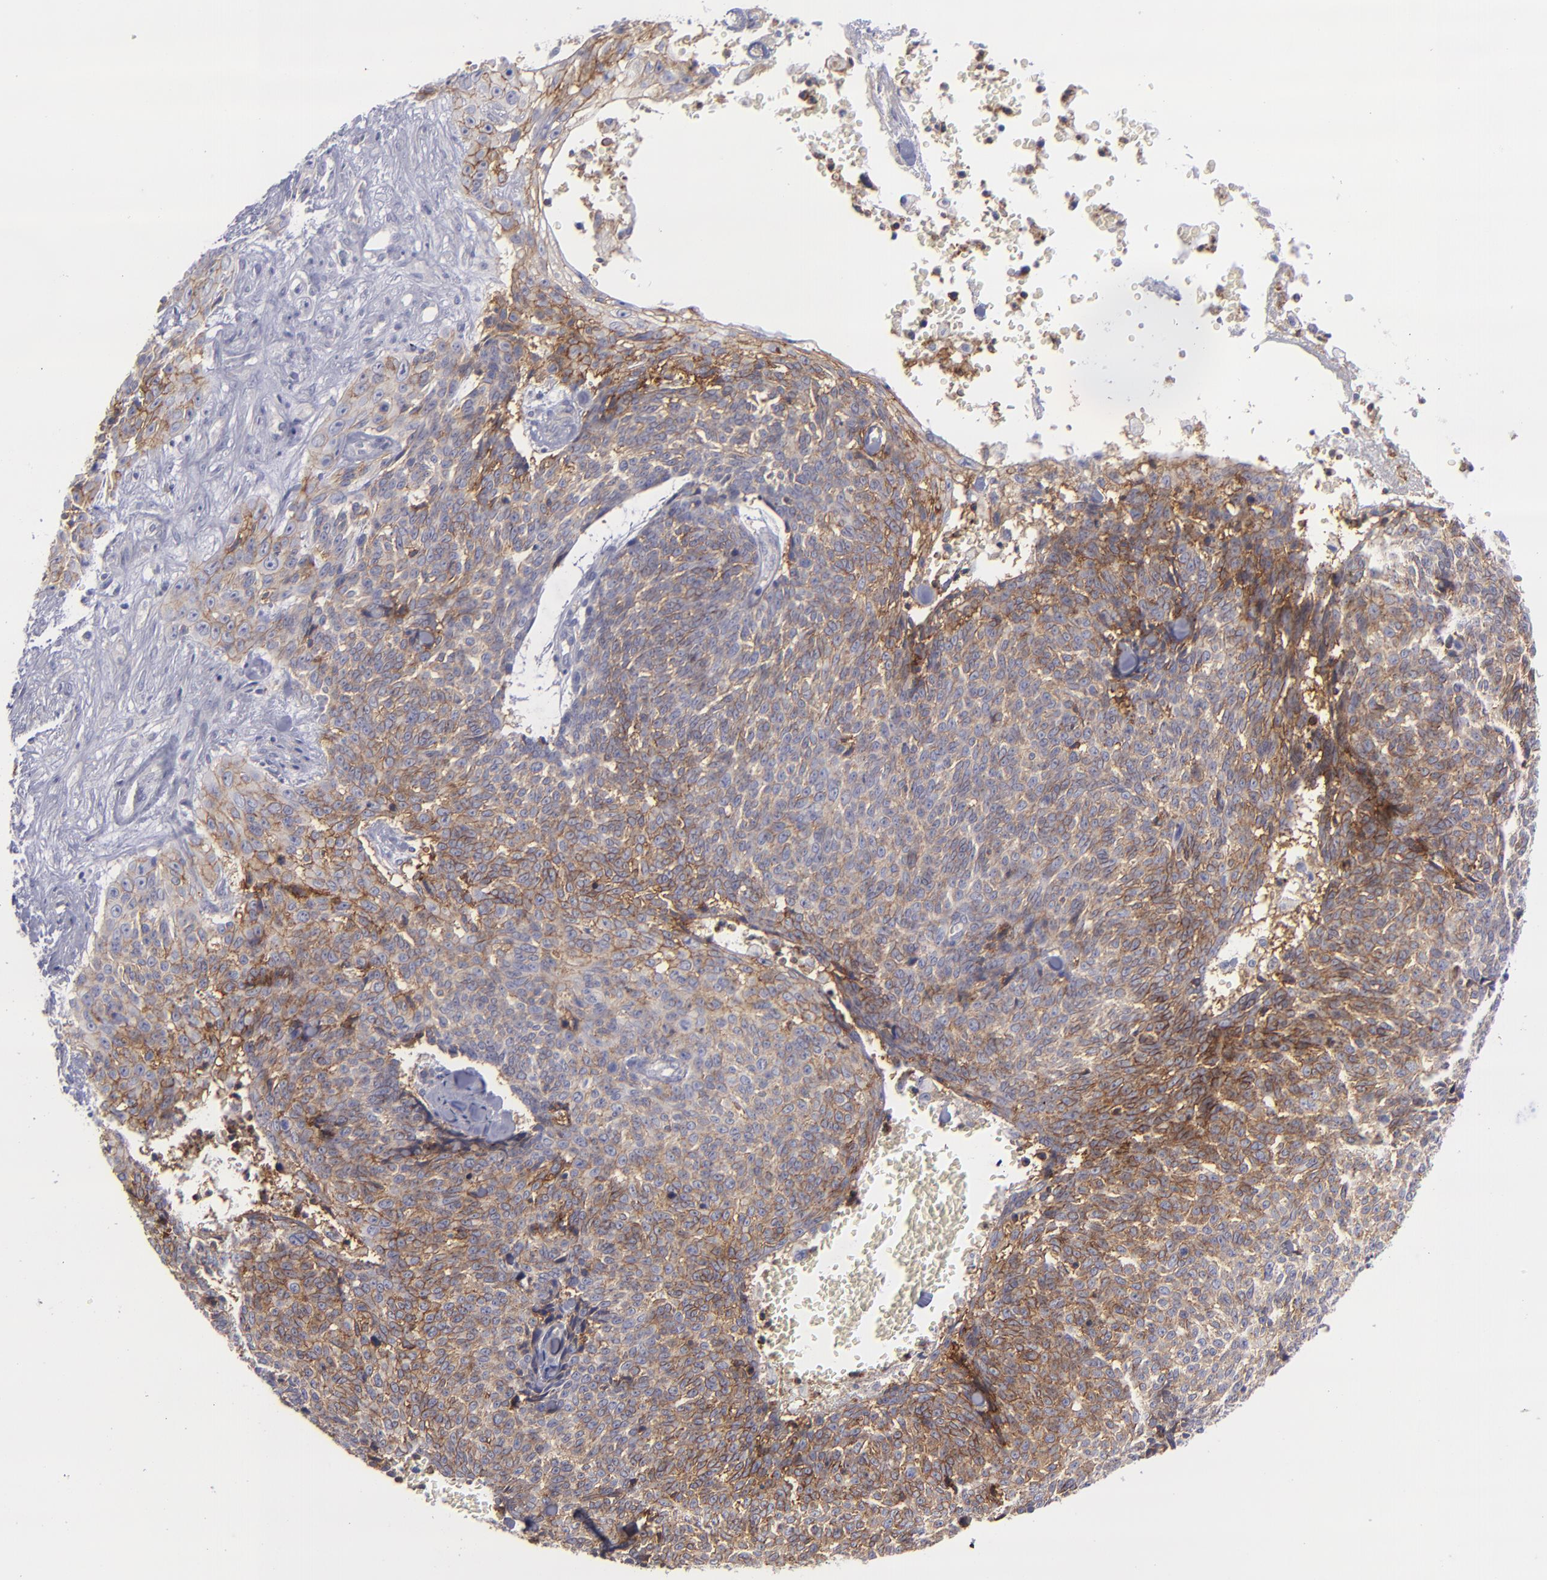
{"staining": {"intensity": "moderate", "quantity": "25%-75%", "location": "cytoplasmic/membranous"}, "tissue": "skin cancer", "cell_type": "Tumor cells", "image_type": "cancer", "snomed": [{"axis": "morphology", "description": "Basal cell carcinoma"}, {"axis": "topography", "description": "Skin"}], "caption": "This is a micrograph of immunohistochemistry (IHC) staining of skin cancer (basal cell carcinoma), which shows moderate expression in the cytoplasmic/membranous of tumor cells.", "gene": "BSG", "patient": {"sex": "female", "age": 89}}